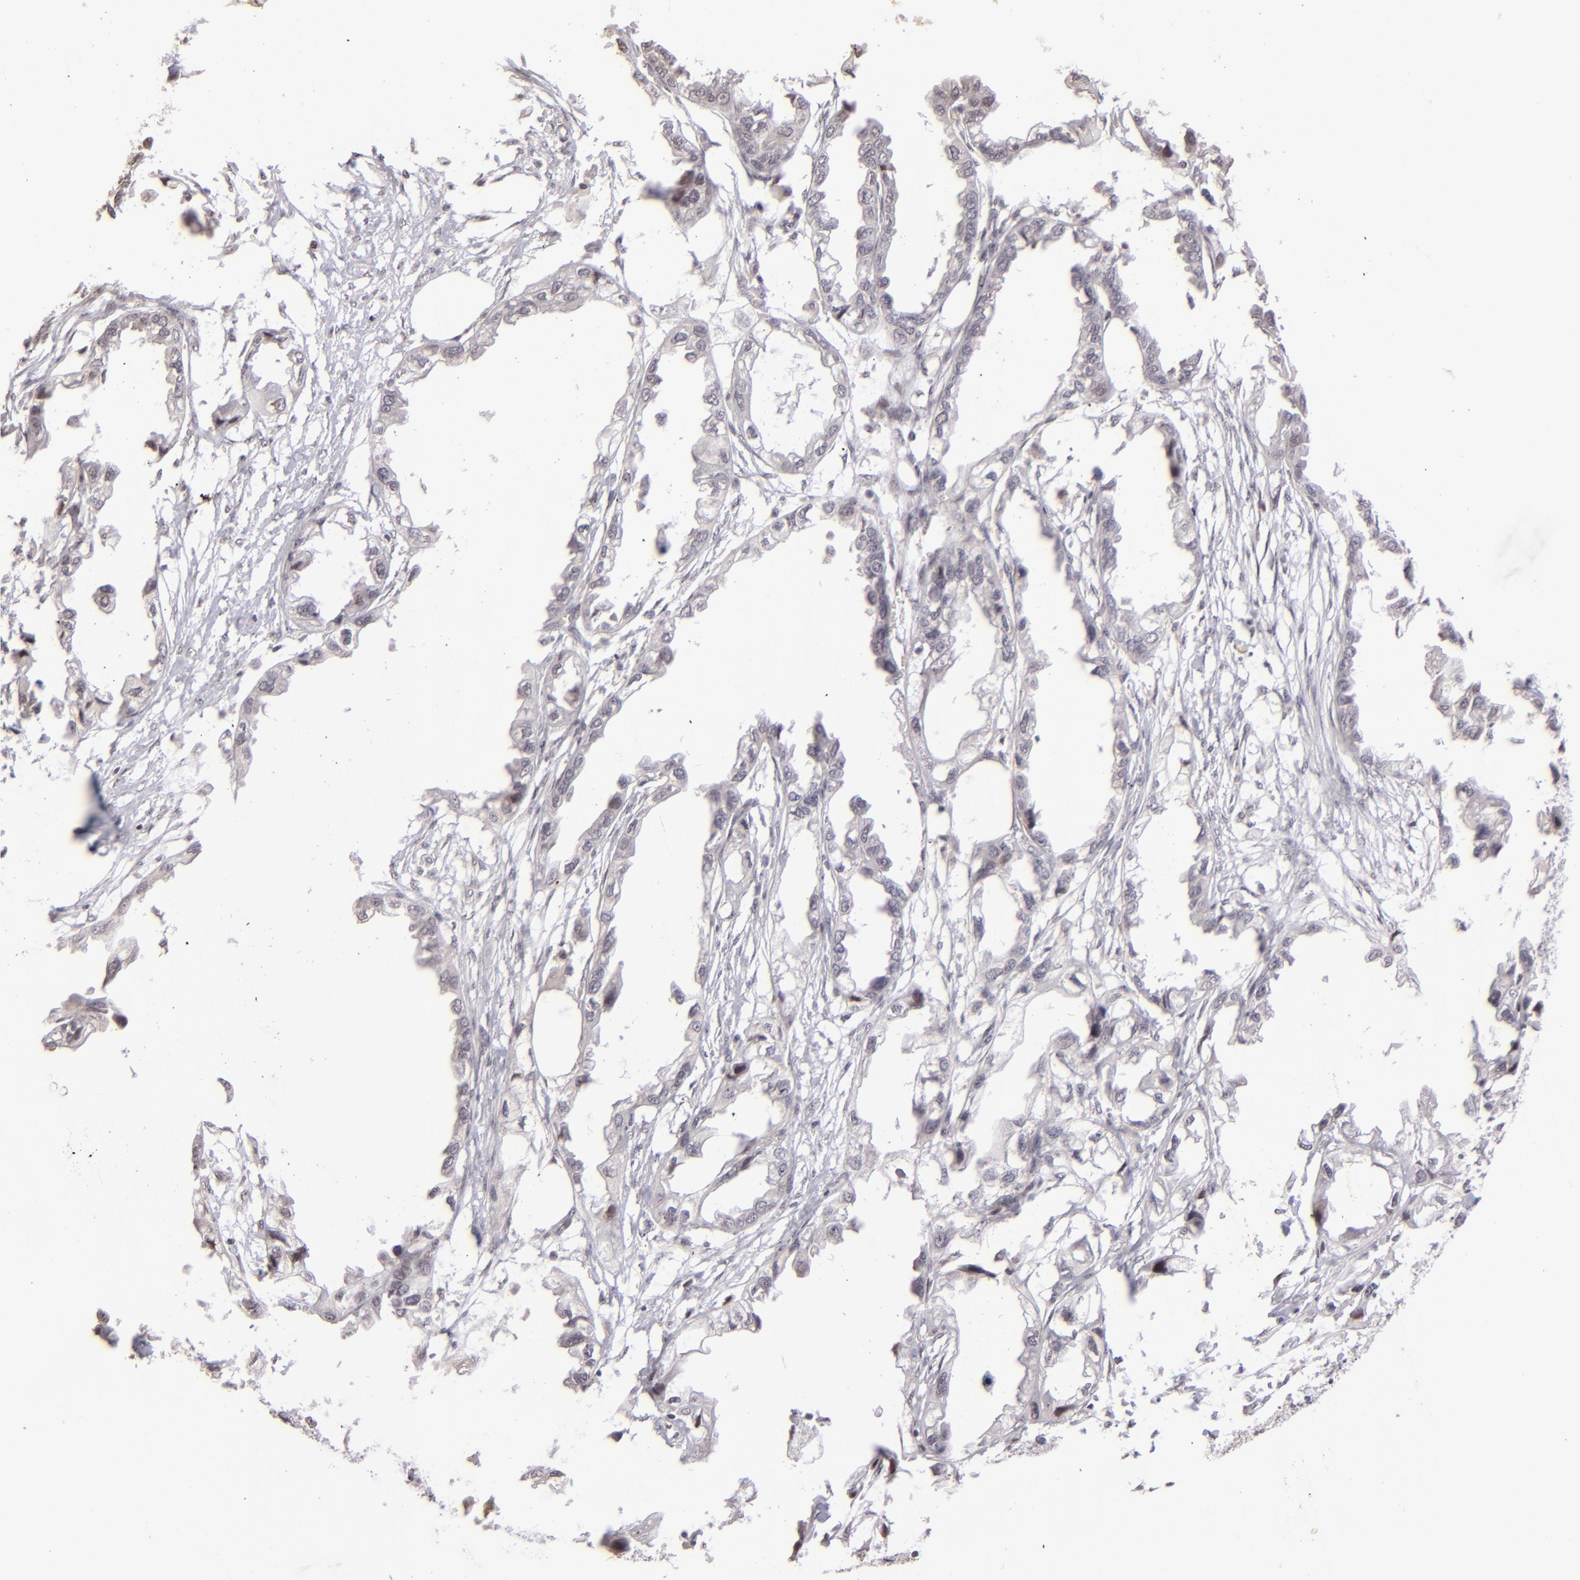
{"staining": {"intensity": "weak", "quantity": "<25%", "location": "nuclear"}, "tissue": "endometrial cancer", "cell_type": "Tumor cells", "image_type": "cancer", "snomed": [{"axis": "morphology", "description": "Adenocarcinoma, NOS"}, {"axis": "topography", "description": "Endometrium"}], "caption": "DAB (3,3'-diaminobenzidine) immunohistochemical staining of endometrial adenocarcinoma demonstrates no significant staining in tumor cells. (DAB IHC with hematoxylin counter stain).", "gene": "RARB", "patient": {"sex": "female", "age": 67}}